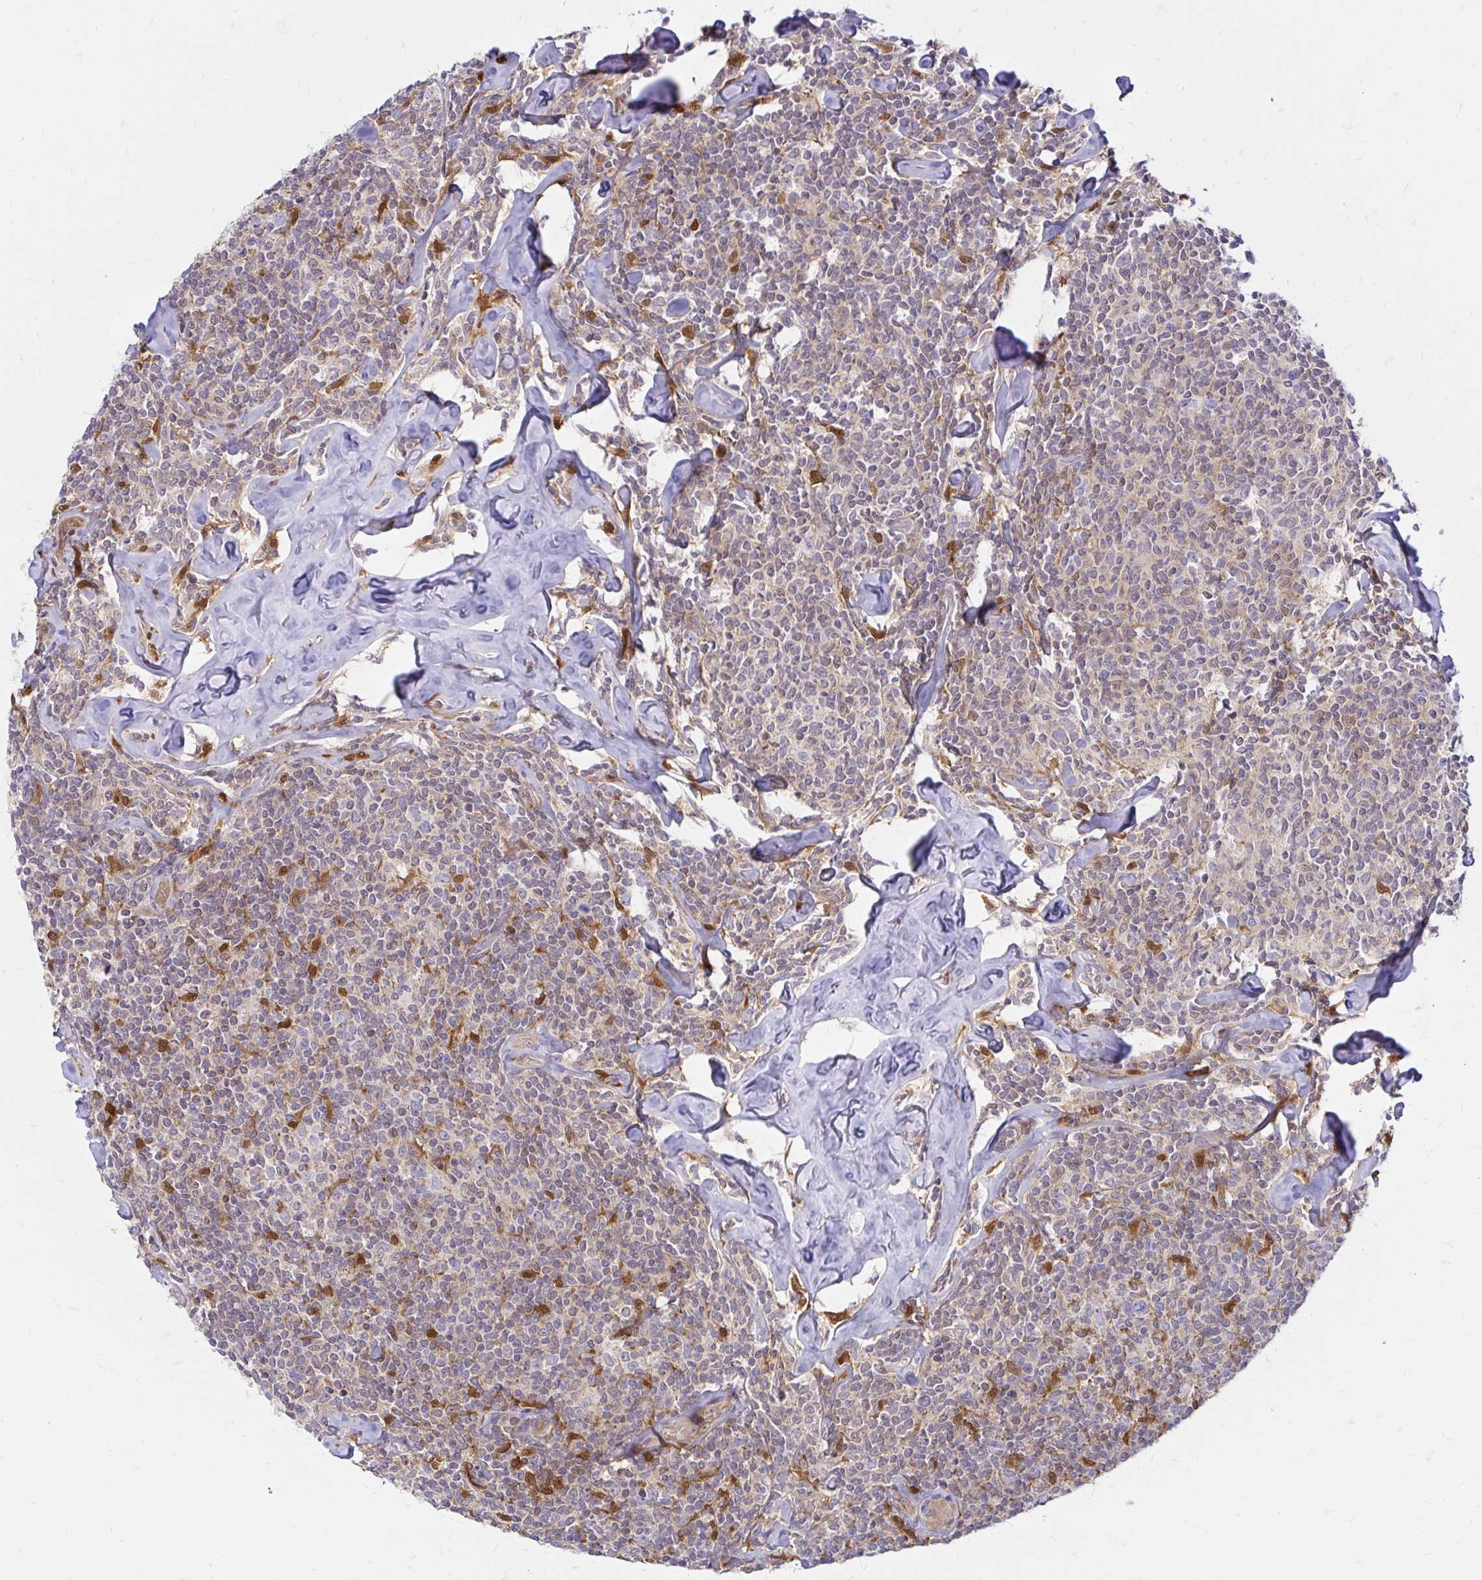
{"staining": {"intensity": "moderate", "quantity": "<25%", "location": "cytoplasmic/membranous"}, "tissue": "lymphoma", "cell_type": "Tumor cells", "image_type": "cancer", "snomed": [{"axis": "morphology", "description": "Malignant lymphoma, non-Hodgkin's type, Low grade"}, {"axis": "topography", "description": "Lymph node"}], "caption": "This photomicrograph exhibits low-grade malignant lymphoma, non-Hodgkin's type stained with IHC to label a protein in brown. The cytoplasmic/membranous of tumor cells show moderate positivity for the protein. Nuclei are counter-stained blue.", "gene": "PYCARD", "patient": {"sex": "female", "age": 56}}